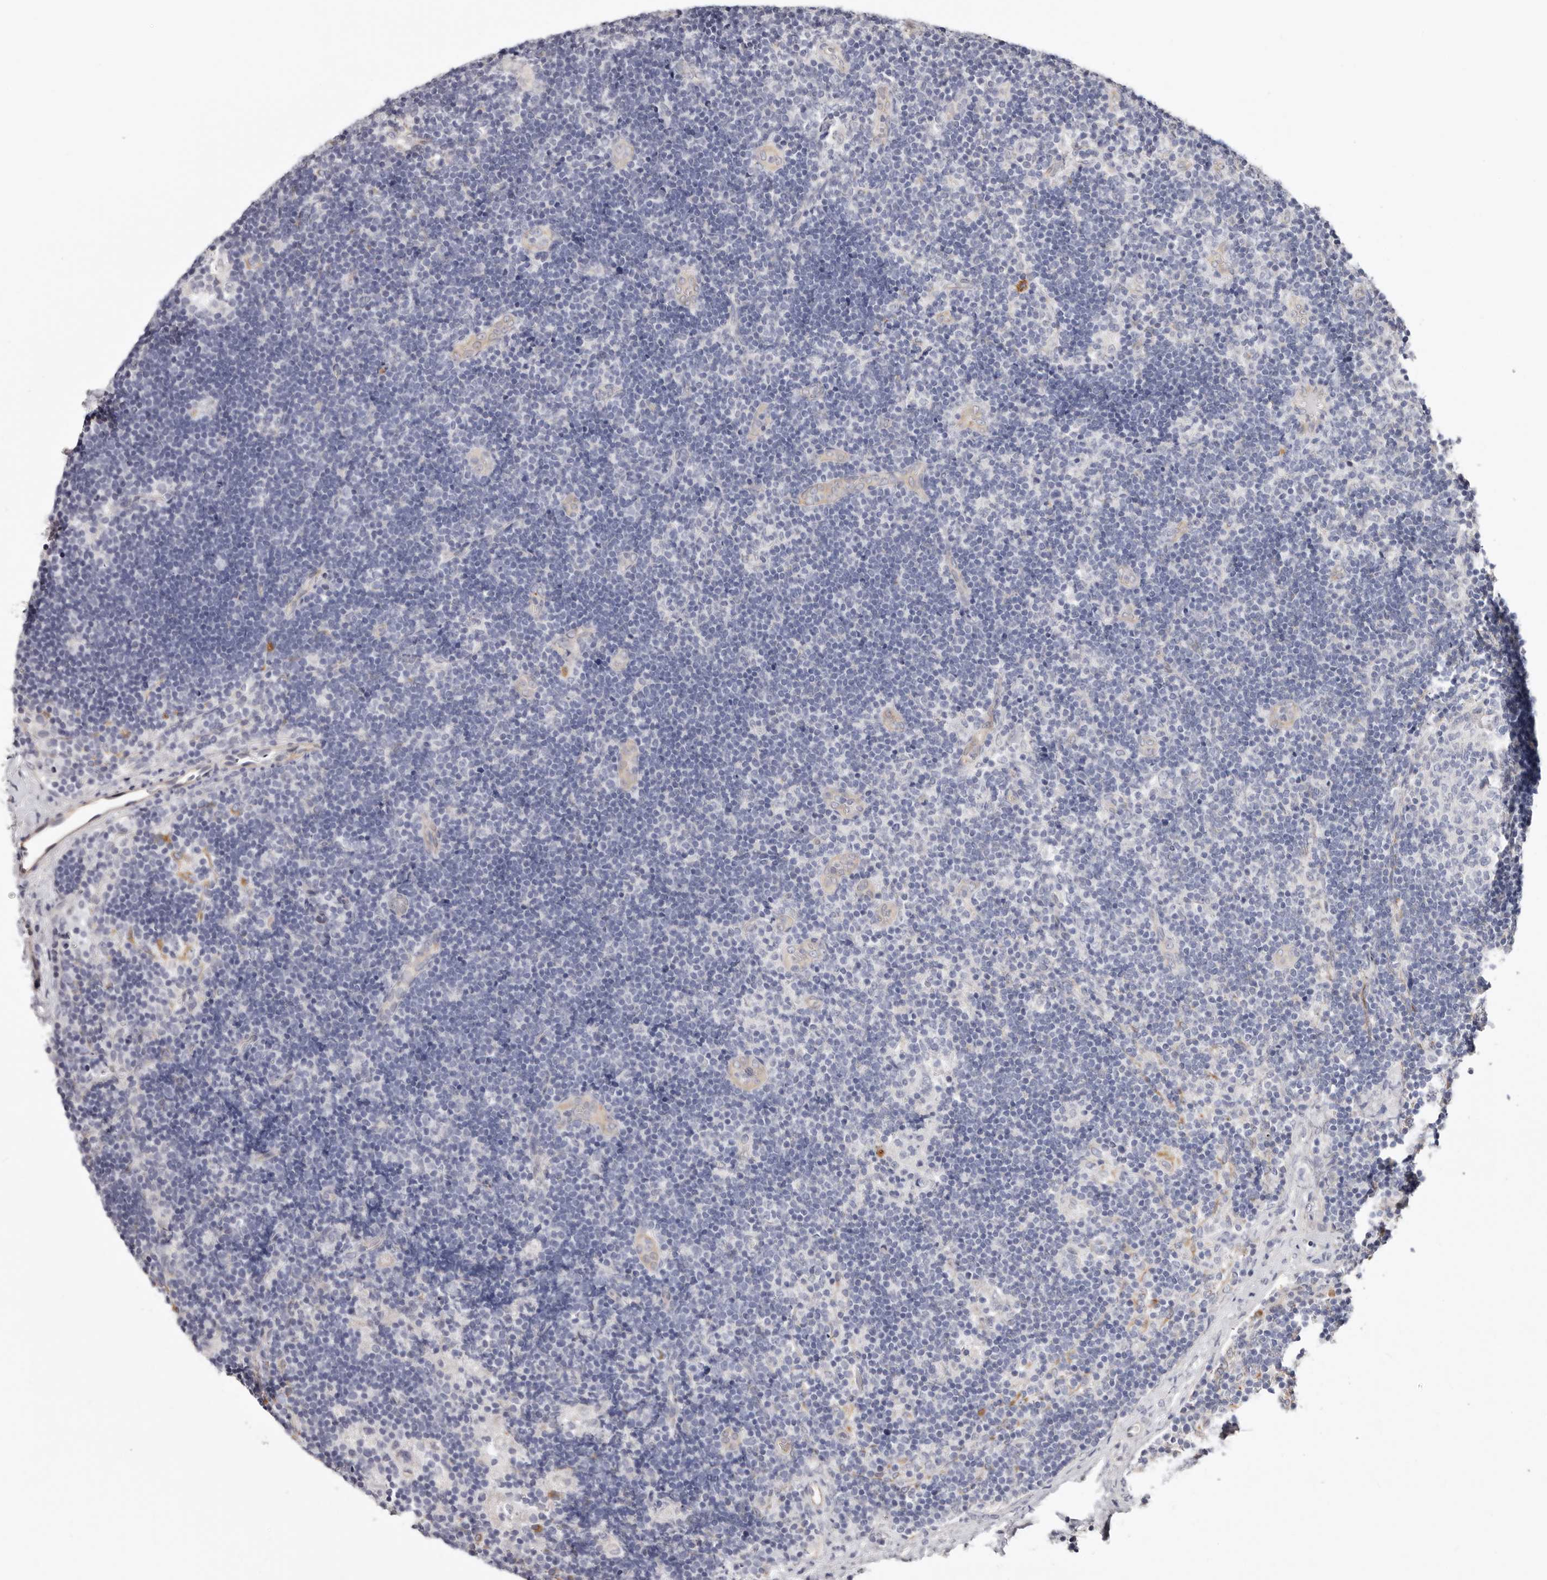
{"staining": {"intensity": "negative", "quantity": "none", "location": "none"}, "tissue": "lymph node", "cell_type": "Germinal center cells", "image_type": "normal", "snomed": [{"axis": "morphology", "description": "Normal tissue, NOS"}, {"axis": "topography", "description": "Lymph node"}], "caption": "Lymph node was stained to show a protein in brown. There is no significant expression in germinal center cells. (DAB immunohistochemistry, high magnification).", "gene": "PKDCC", "patient": {"sex": "female", "age": 22}}